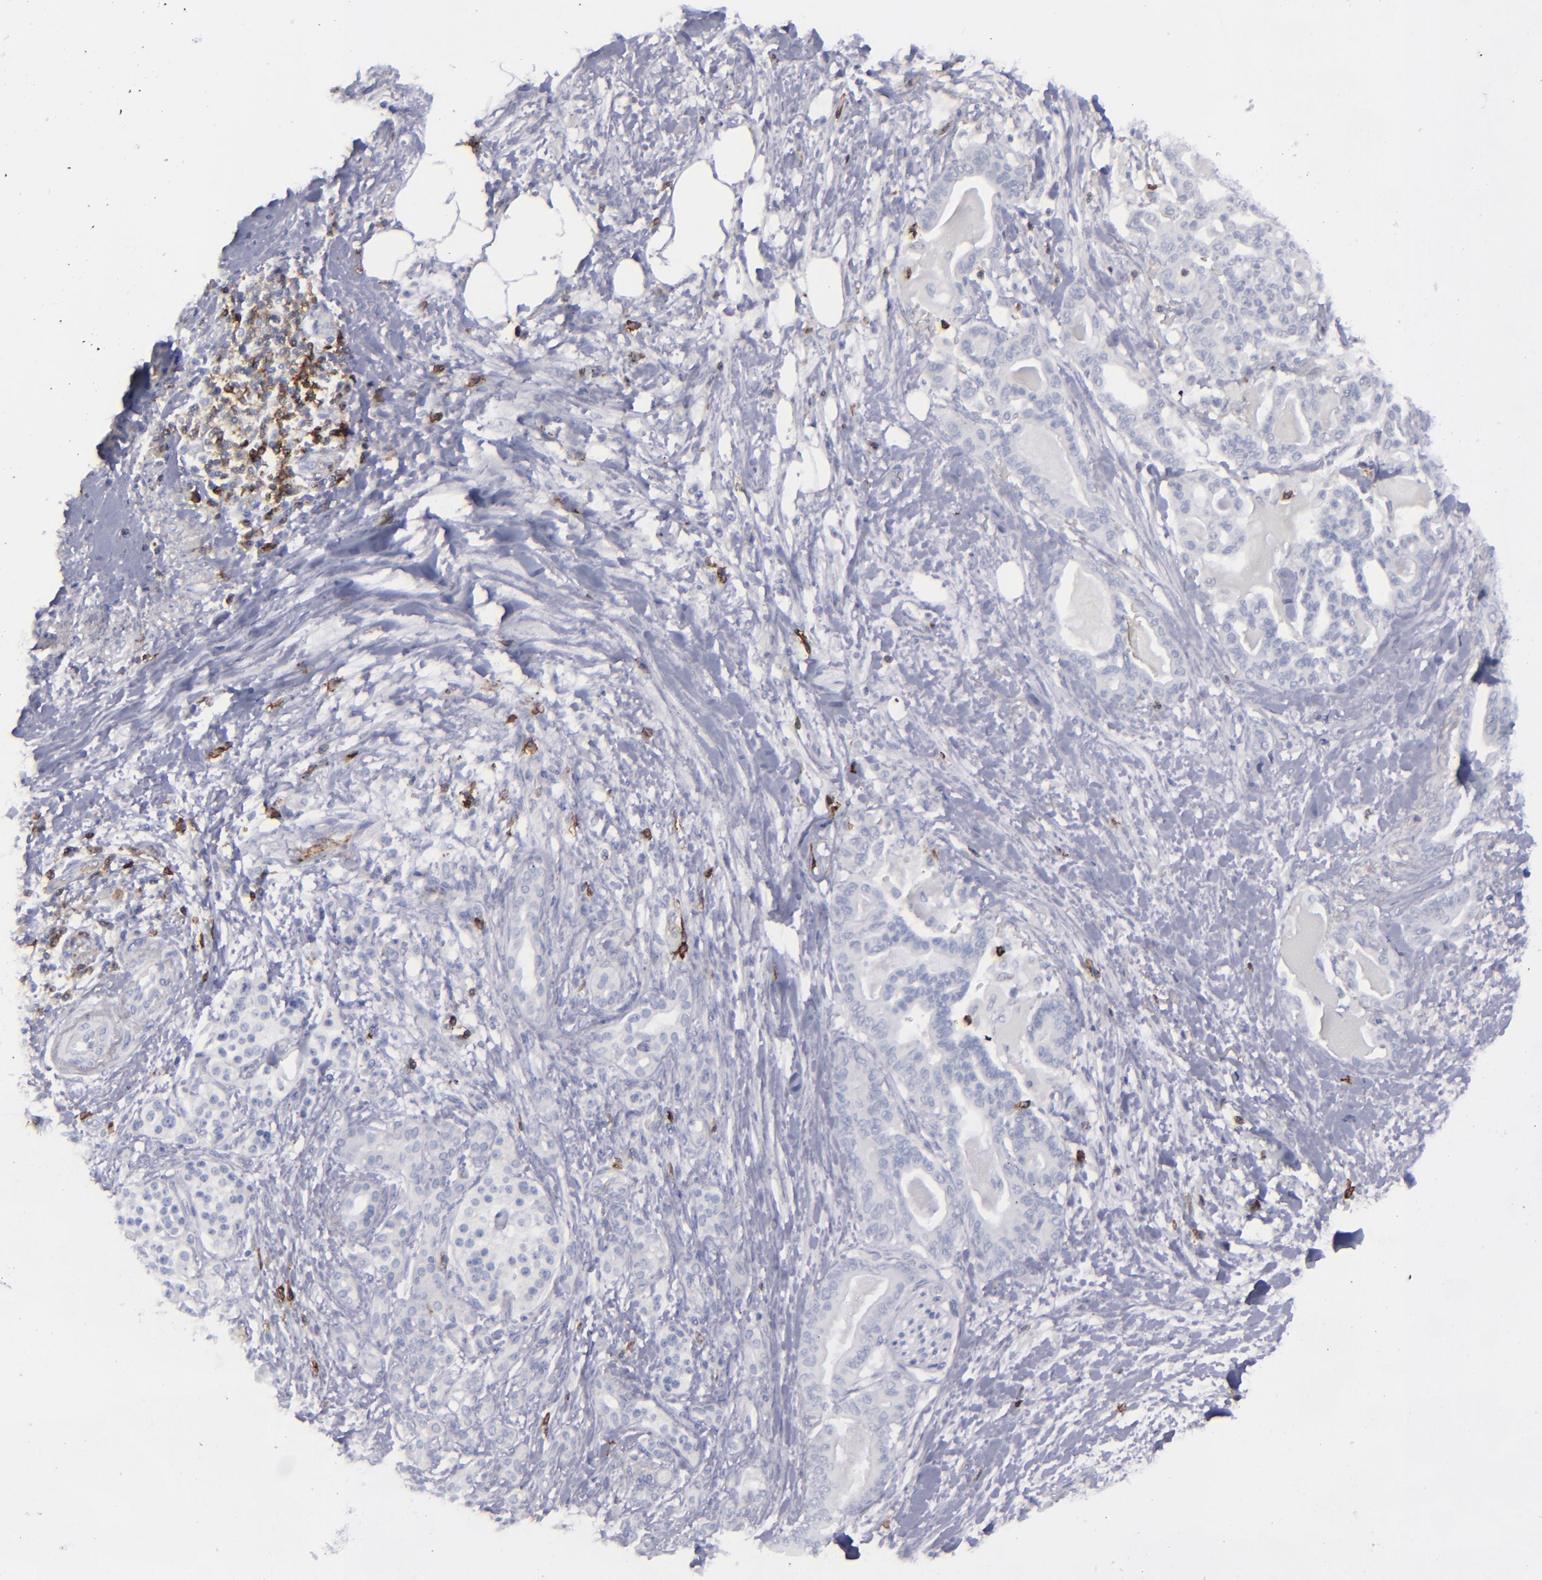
{"staining": {"intensity": "negative", "quantity": "none", "location": "none"}, "tissue": "pancreatic cancer", "cell_type": "Tumor cells", "image_type": "cancer", "snomed": [{"axis": "morphology", "description": "Adenocarcinoma, NOS"}, {"axis": "topography", "description": "Pancreas"}], "caption": "An immunohistochemistry (IHC) image of pancreatic adenocarcinoma is shown. There is no staining in tumor cells of pancreatic adenocarcinoma.", "gene": "CD27", "patient": {"sex": "male", "age": 63}}